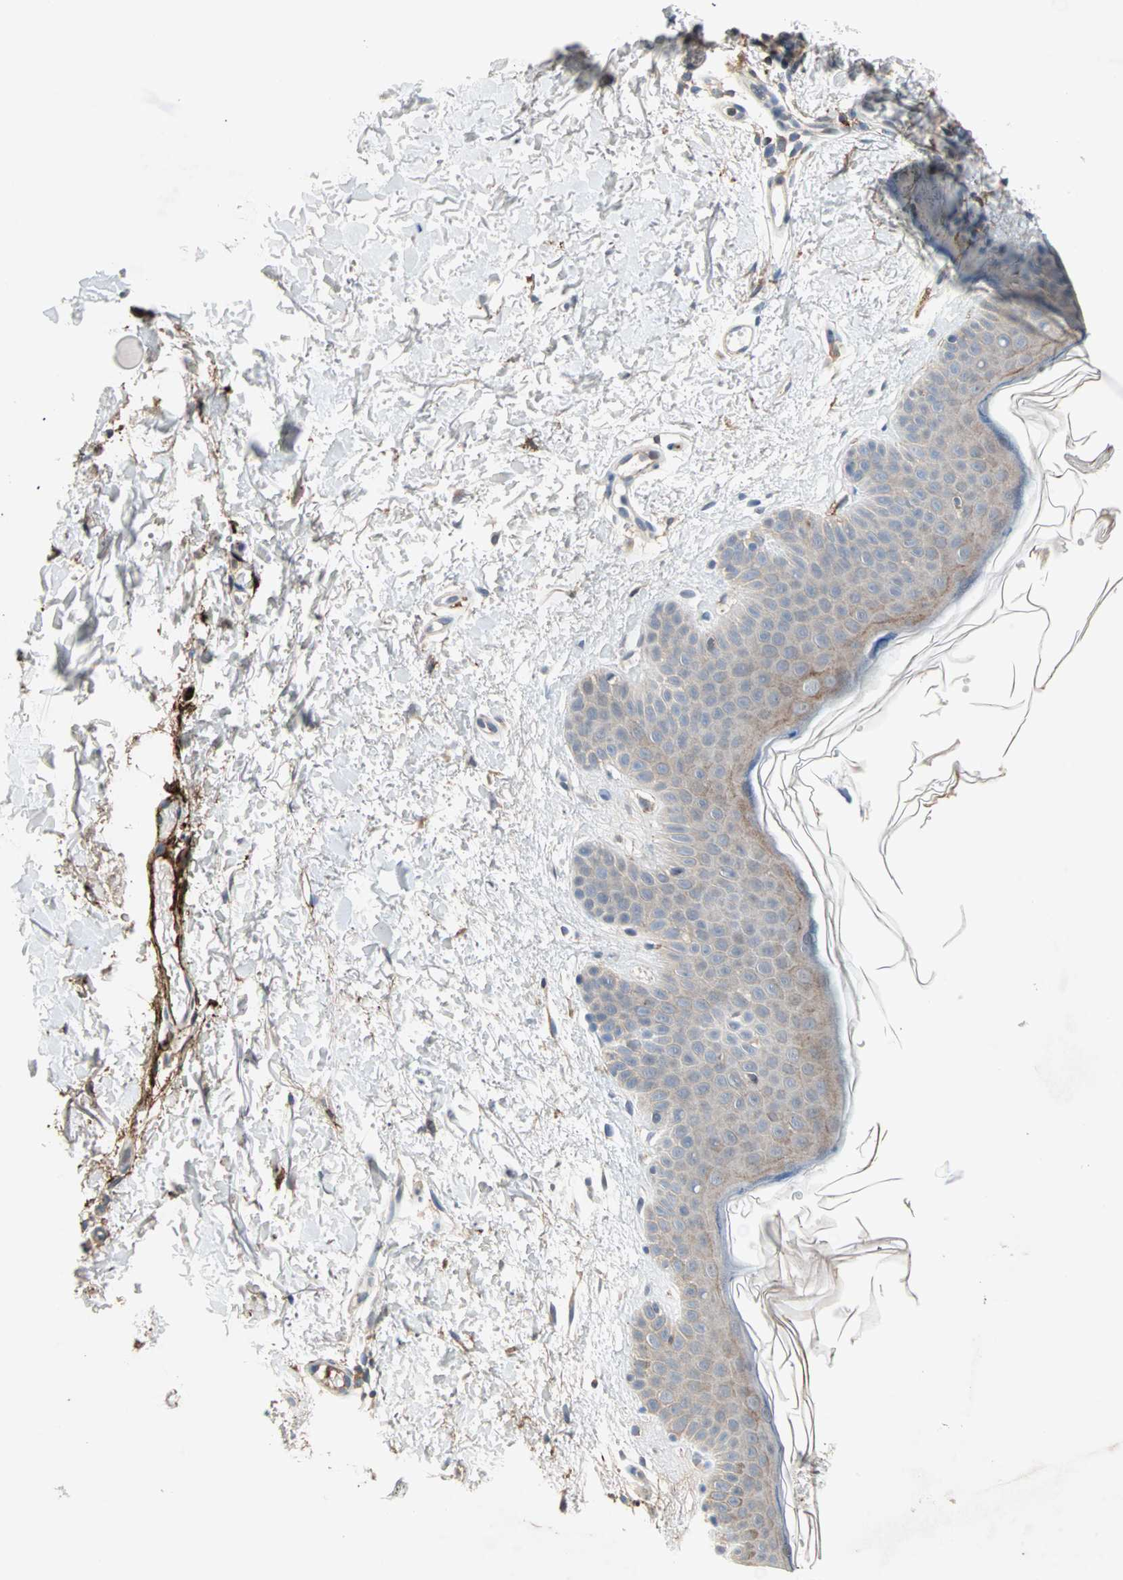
{"staining": {"intensity": "weak", "quantity": ">75%", "location": "cytoplasmic/membranous"}, "tissue": "skin", "cell_type": "Fibroblasts", "image_type": "normal", "snomed": [{"axis": "morphology", "description": "Normal tissue, NOS"}, {"axis": "topography", "description": "Skin"}], "caption": "Immunohistochemistry of benign skin demonstrates low levels of weak cytoplasmic/membranous staining in approximately >75% of fibroblasts. (brown staining indicates protein expression, while blue staining denotes nuclei).", "gene": "PROS1", "patient": {"sex": "female", "age": 56}}